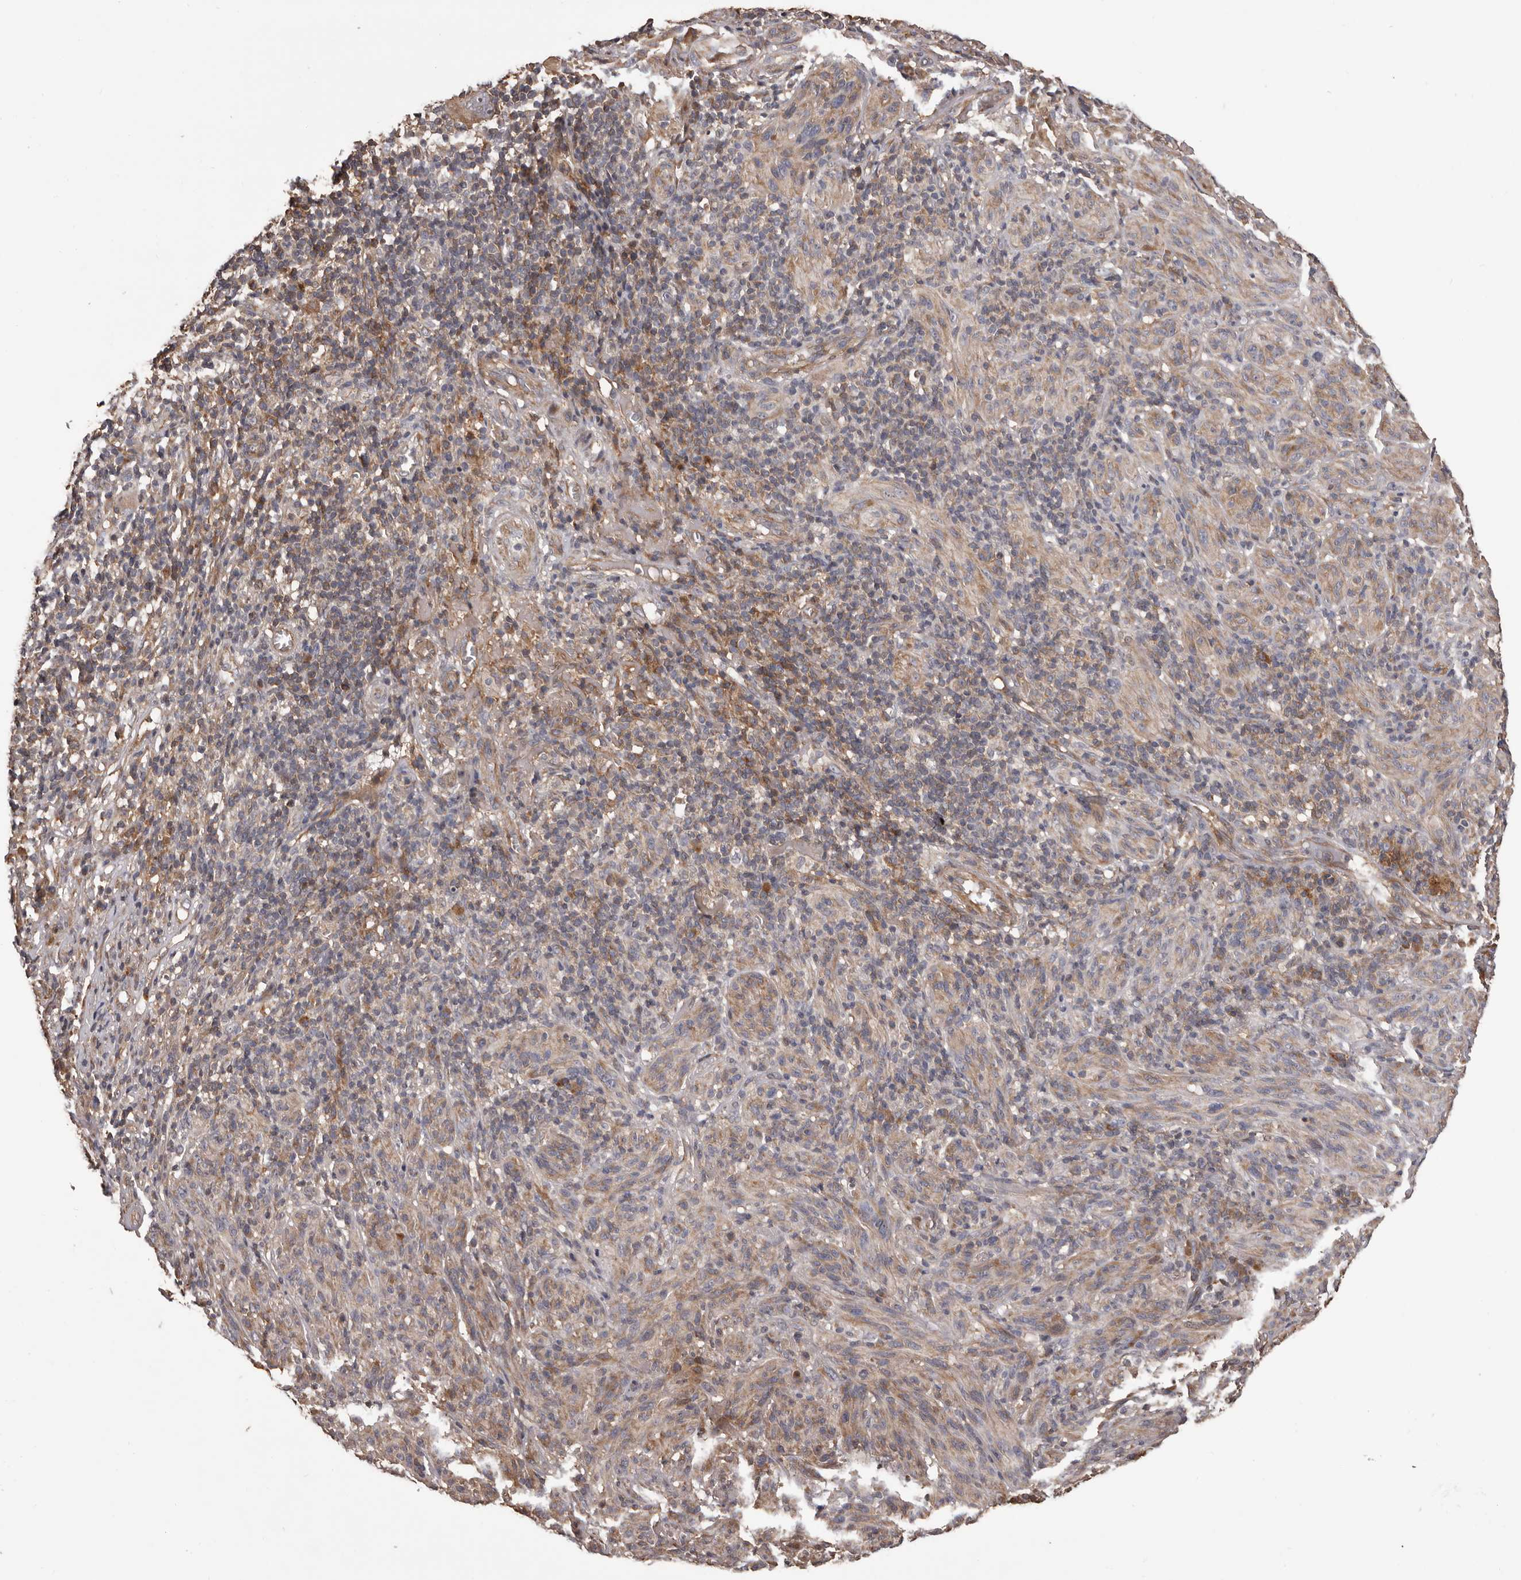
{"staining": {"intensity": "moderate", "quantity": ">75%", "location": "cytoplasmic/membranous"}, "tissue": "melanoma", "cell_type": "Tumor cells", "image_type": "cancer", "snomed": [{"axis": "morphology", "description": "Malignant melanoma, NOS"}, {"axis": "topography", "description": "Skin of head"}], "caption": "A brown stain shows moderate cytoplasmic/membranous positivity of a protein in malignant melanoma tumor cells. Using DAB (brown) and hematoxylin (blue) stains, captured at high magnification using brightfield microscopy.", "gene": "ADAMTS2", "patient": {"sex": "male", "age": 96}}